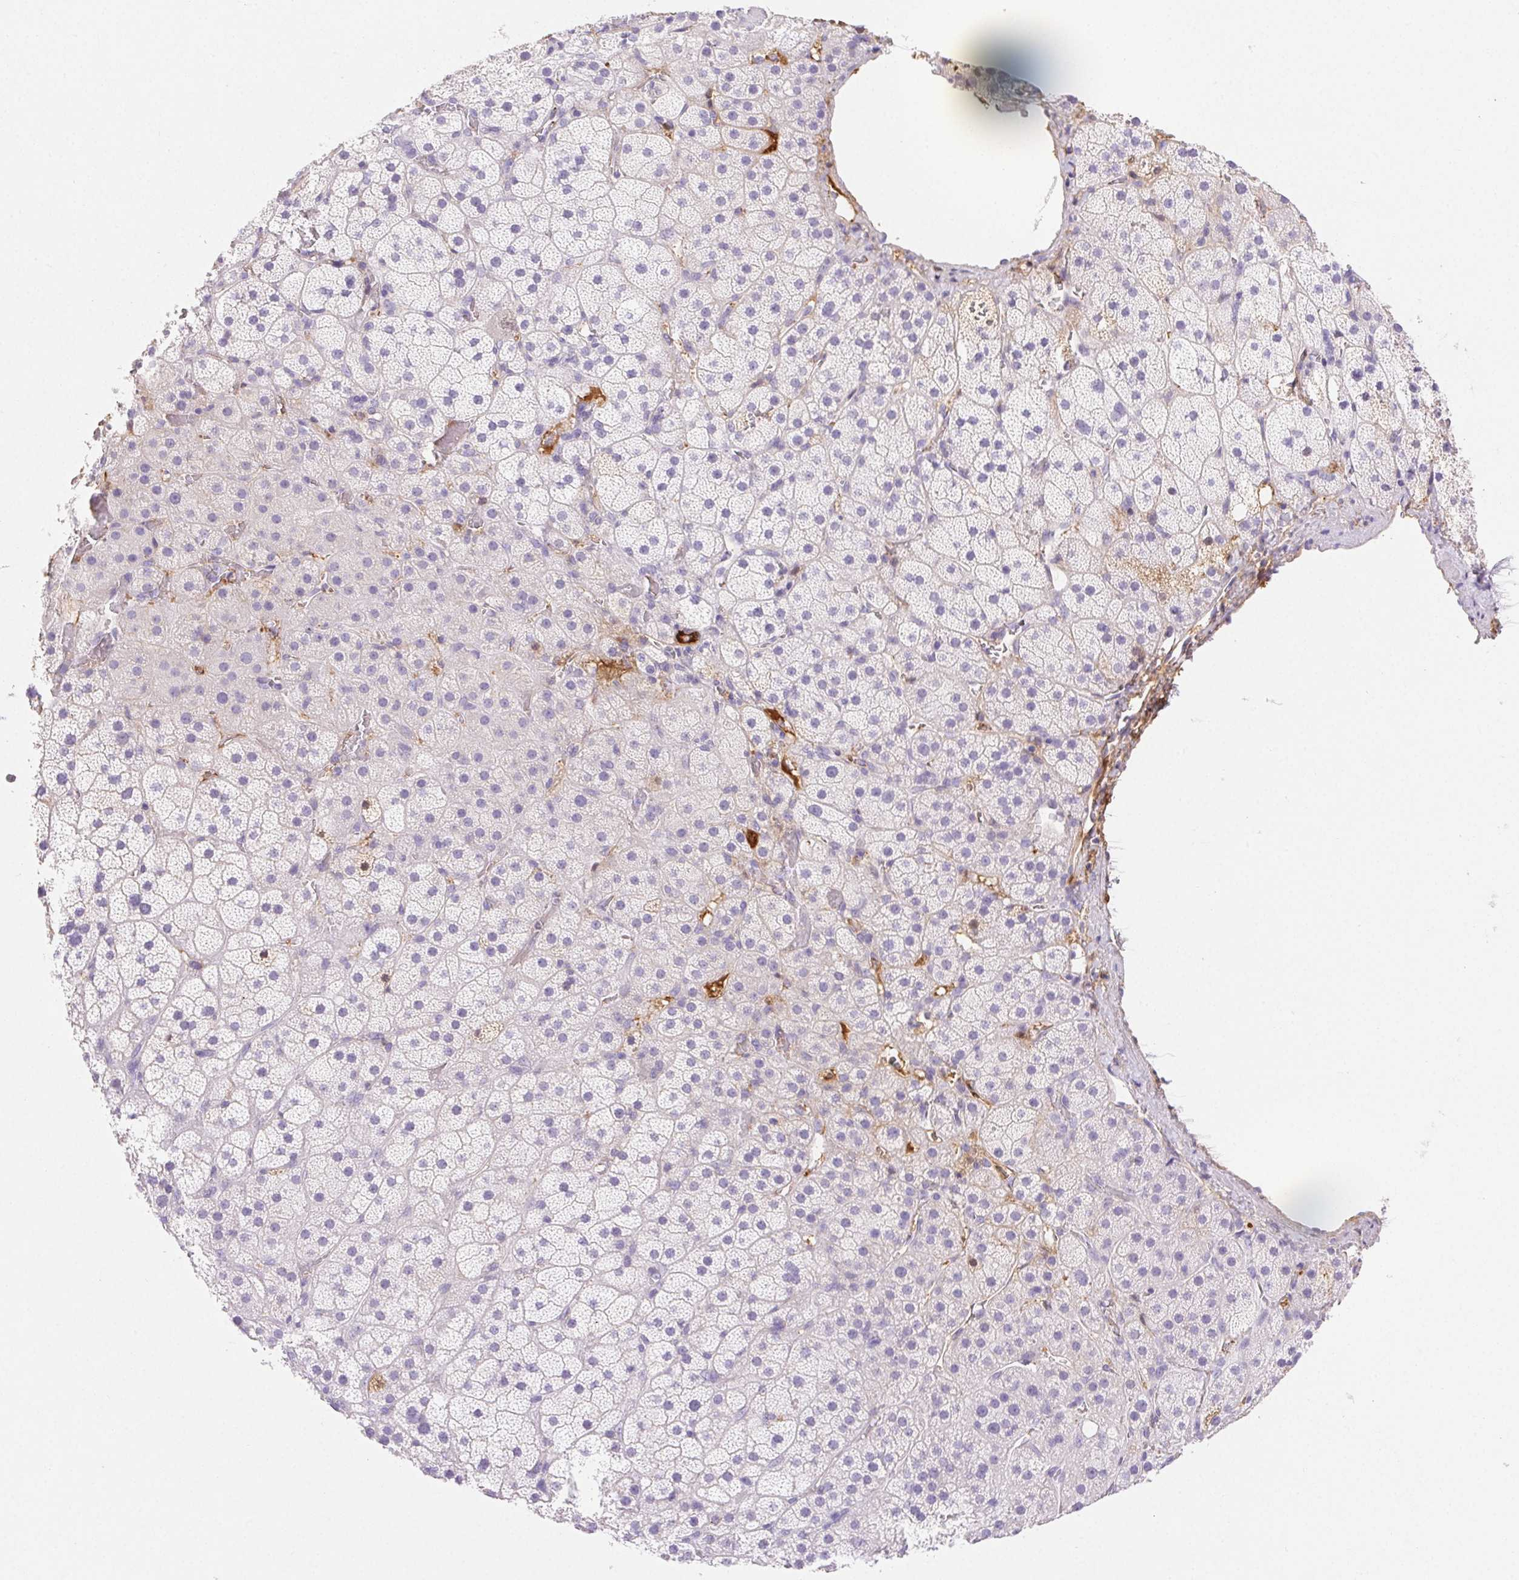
{"staining": {"intensity": "negative", "quantity": "none", "location": "none"}, "tissue": "adrenal gland", "cell_type": "Glandular cells", "image_type": "normal", "snomed": [{"axis": "morphology", "description": "Normal tissue, NOS"}, {"axis": "topography", "description": "Adrenal gland"}], "caption": "Glandular cells show no significant protein positivity in unremarkable adrenal gland.", "gene": "FGA", "patient": {"sex": "male", "age": 57}}